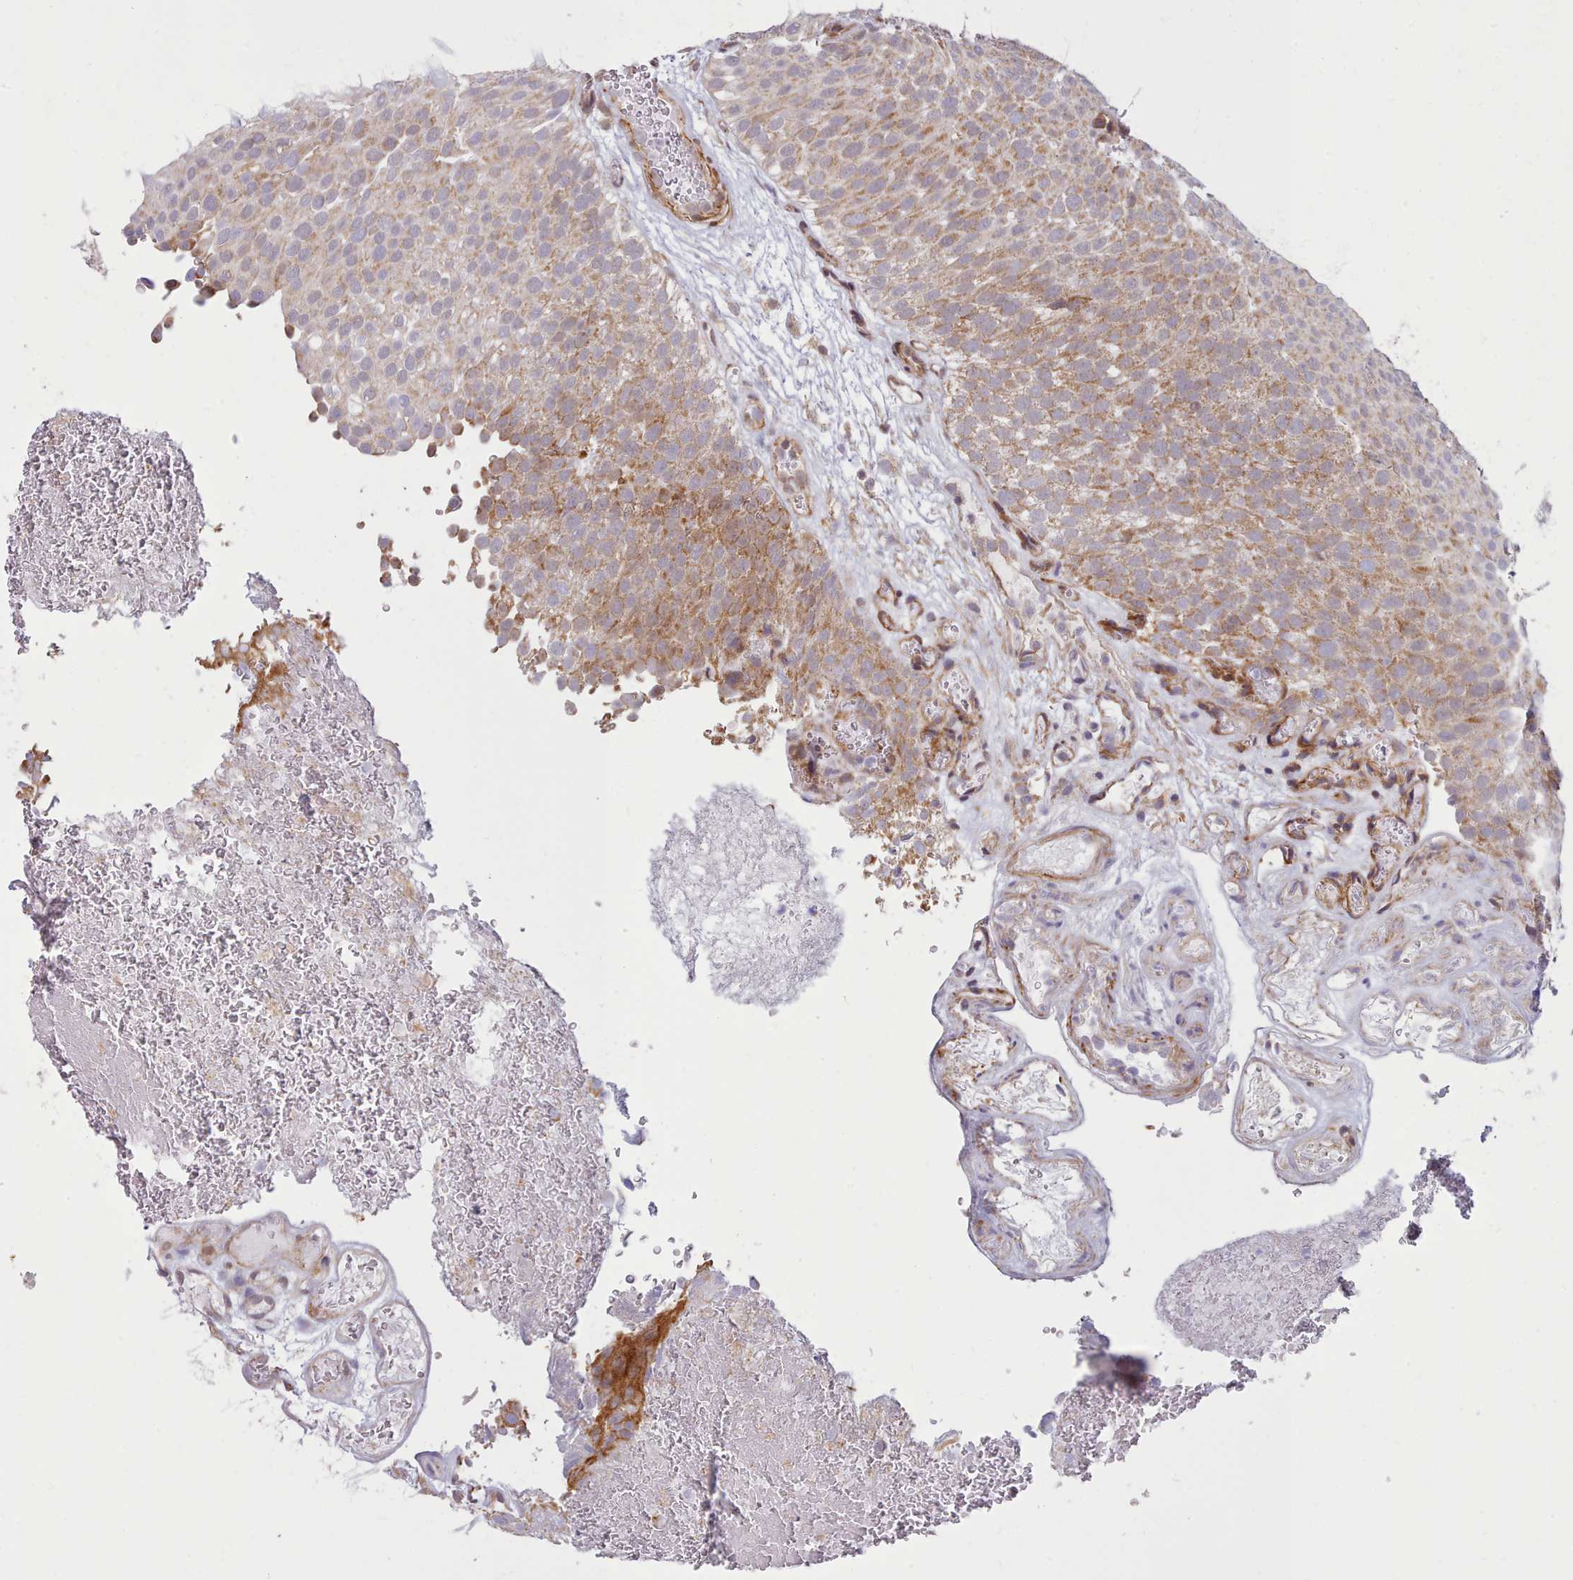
{"staining": {"intensity": "moderate", "quantity": "25%-75%", "location": "cytoplasmic/membranous"}, "tissue": "urothelial cancer", "cell_type": "Tumor cells", "image_type": "cancer", "snomed": [{"axis": "morphology", "description": "Urothelial carcinoma, Low grade"}, {"axis": "topography", "description": "Urinary bladder"}], "caption": "Tumor cells demonstrate moderate cytoplasmic/membranous staining in about 25%-75% of cells in urothelial carcinoma (low-grade).", "gene": "MRPL21", "patient": {"sex": "male", "age": 78}}